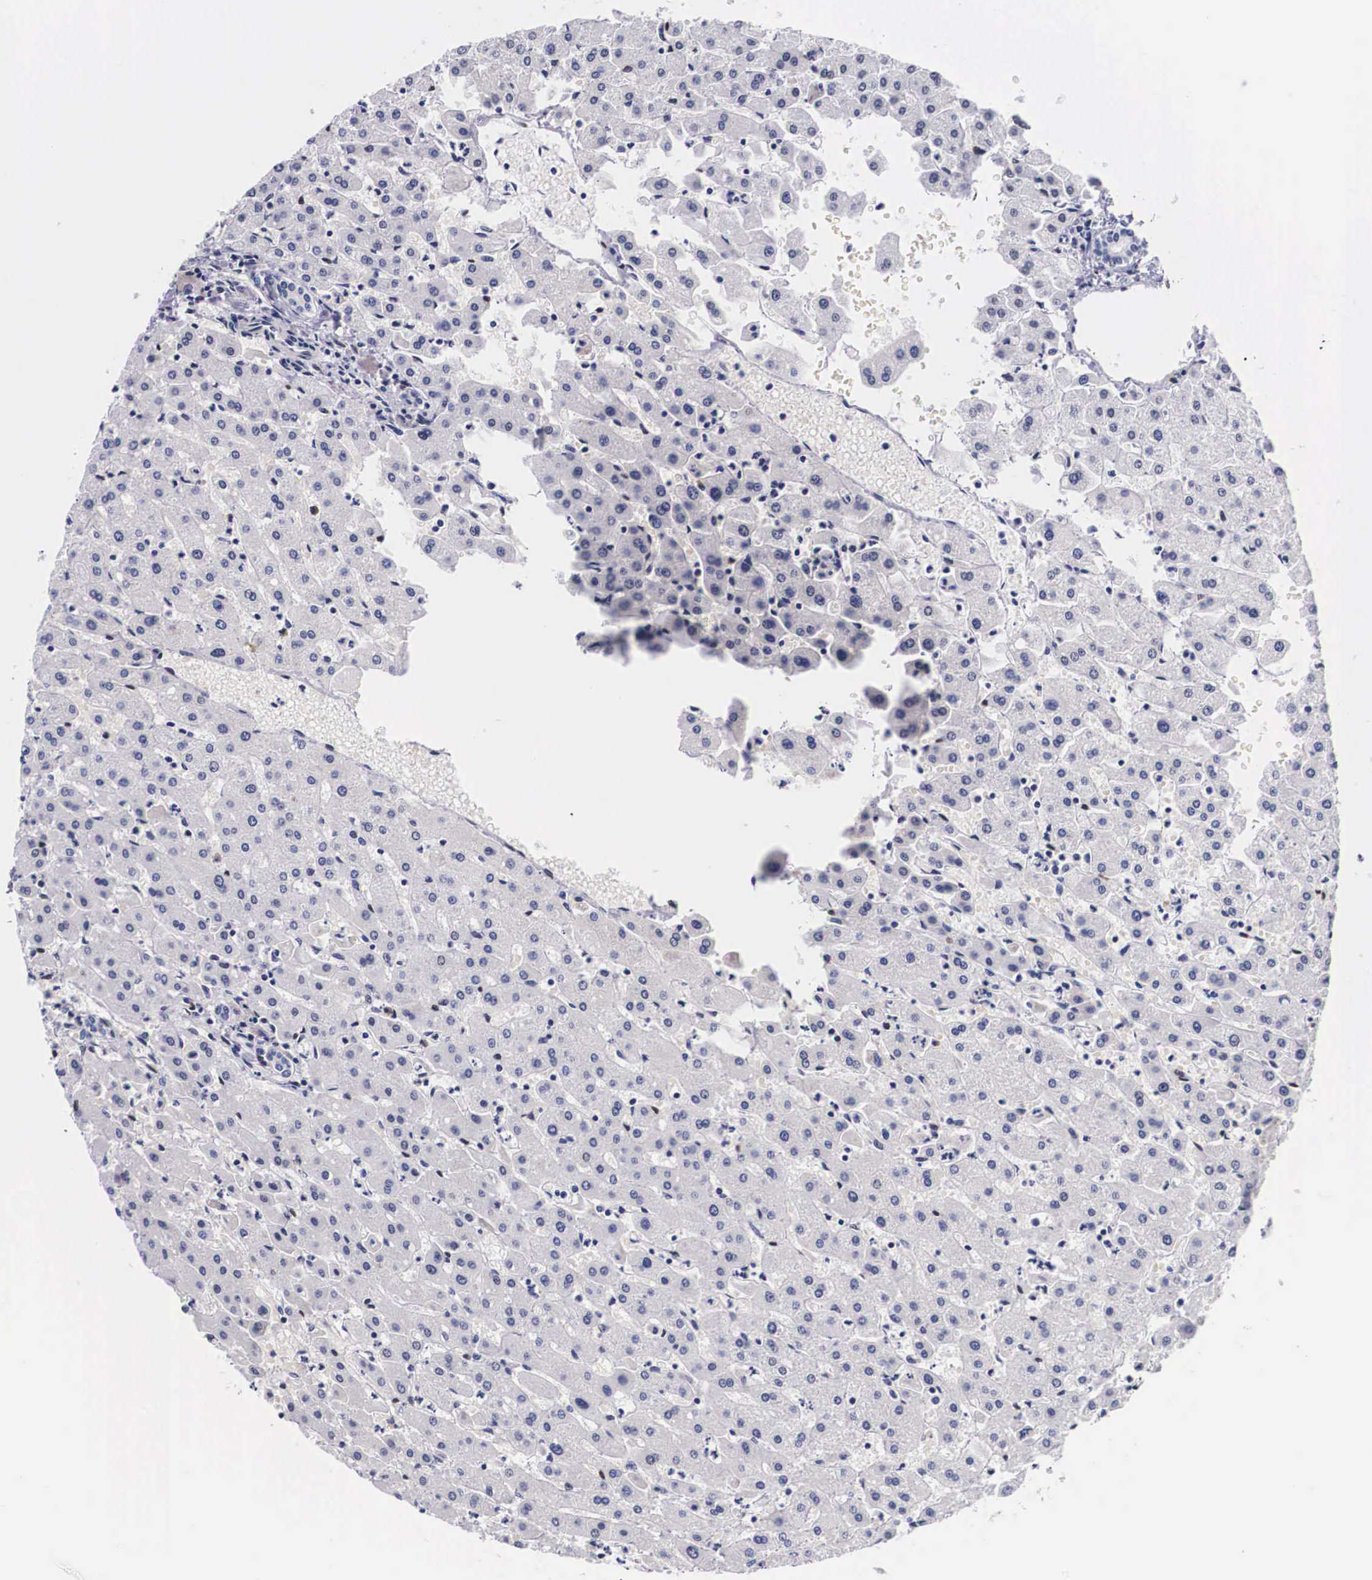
{"staining": {"intensity": "negative", "quantity": "none", "location": "none"}, "tissue": "liver", "cell_type": "Cholangiocytes", "image_type": "normal", "snomed": [{"axis": "morphology", "description": "Normal tissue, NOS"}, {"axis": "topography", "description": "Liver"}], "caption": "This is an immunohistochemistry (IHC) histopathology image of unremarkable liver. There is no staining in cholangiocytes.", "gene": "KHDRBS3", "patient": {"sex": "female", "age": 30}}